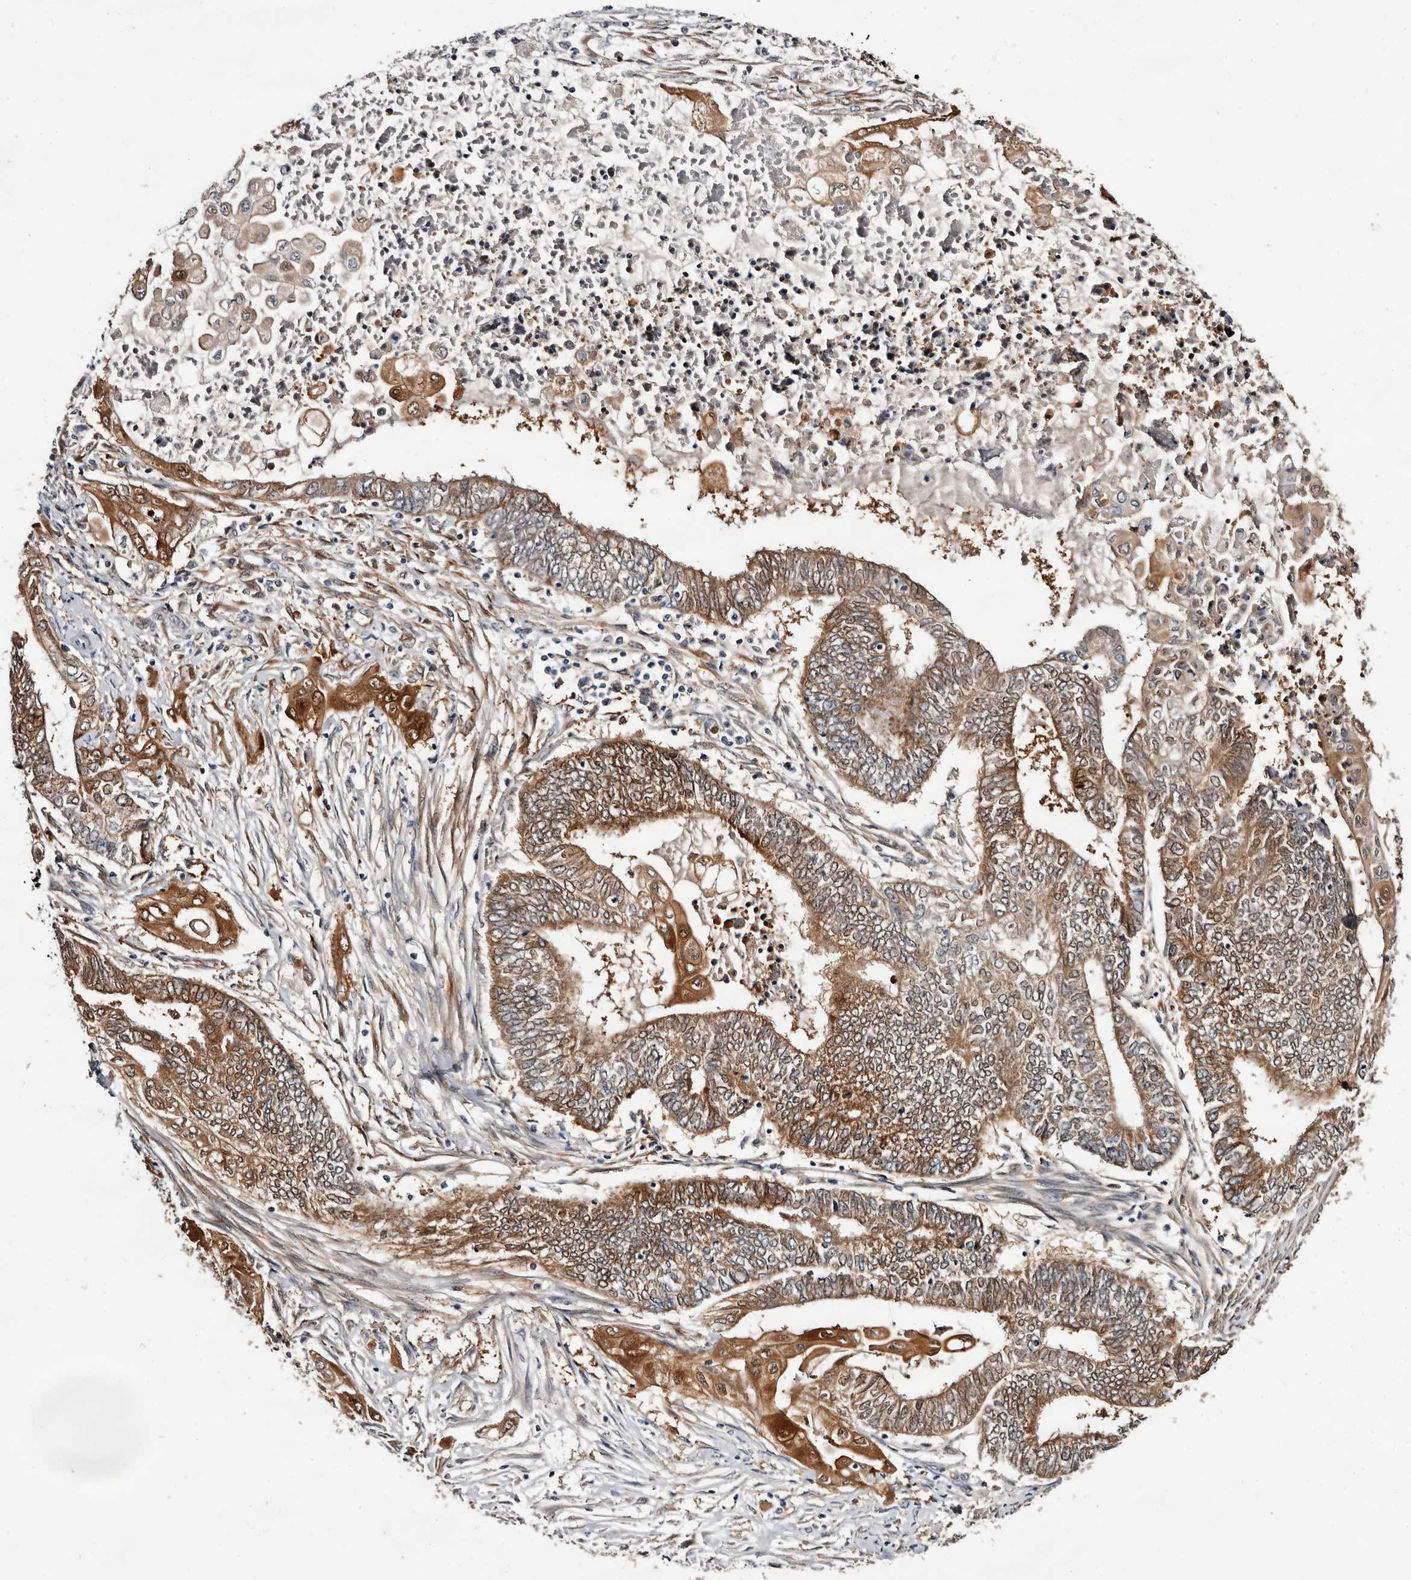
{"staining": {"intensity": "moderate", "quantity": ">75%", "location": "cytoplasmic/membranous,nuclear"}, "tissue": "endometrial cancer", "cell_type": "Tumor cells", "image_type": "cancer", "snomed": [{"axis": "morphology", "description": "Adenocarcinoma, NOS"}, {"axis": "topography", "description": "Uterus"}, {"axis": "topography", "description": "Endometrium"}], "caption": "Adenocarcinoma (endometrial) tissue shows moderate cytoplasmic/membranous and nuclear staining in about >75% of tumor cells, visualized by immunohistochemistry. The protein is shown in brown color, while the nuclei are stained blue.", "gene": "TP53I3", "patient": {"sex": "female", "age": 70}}